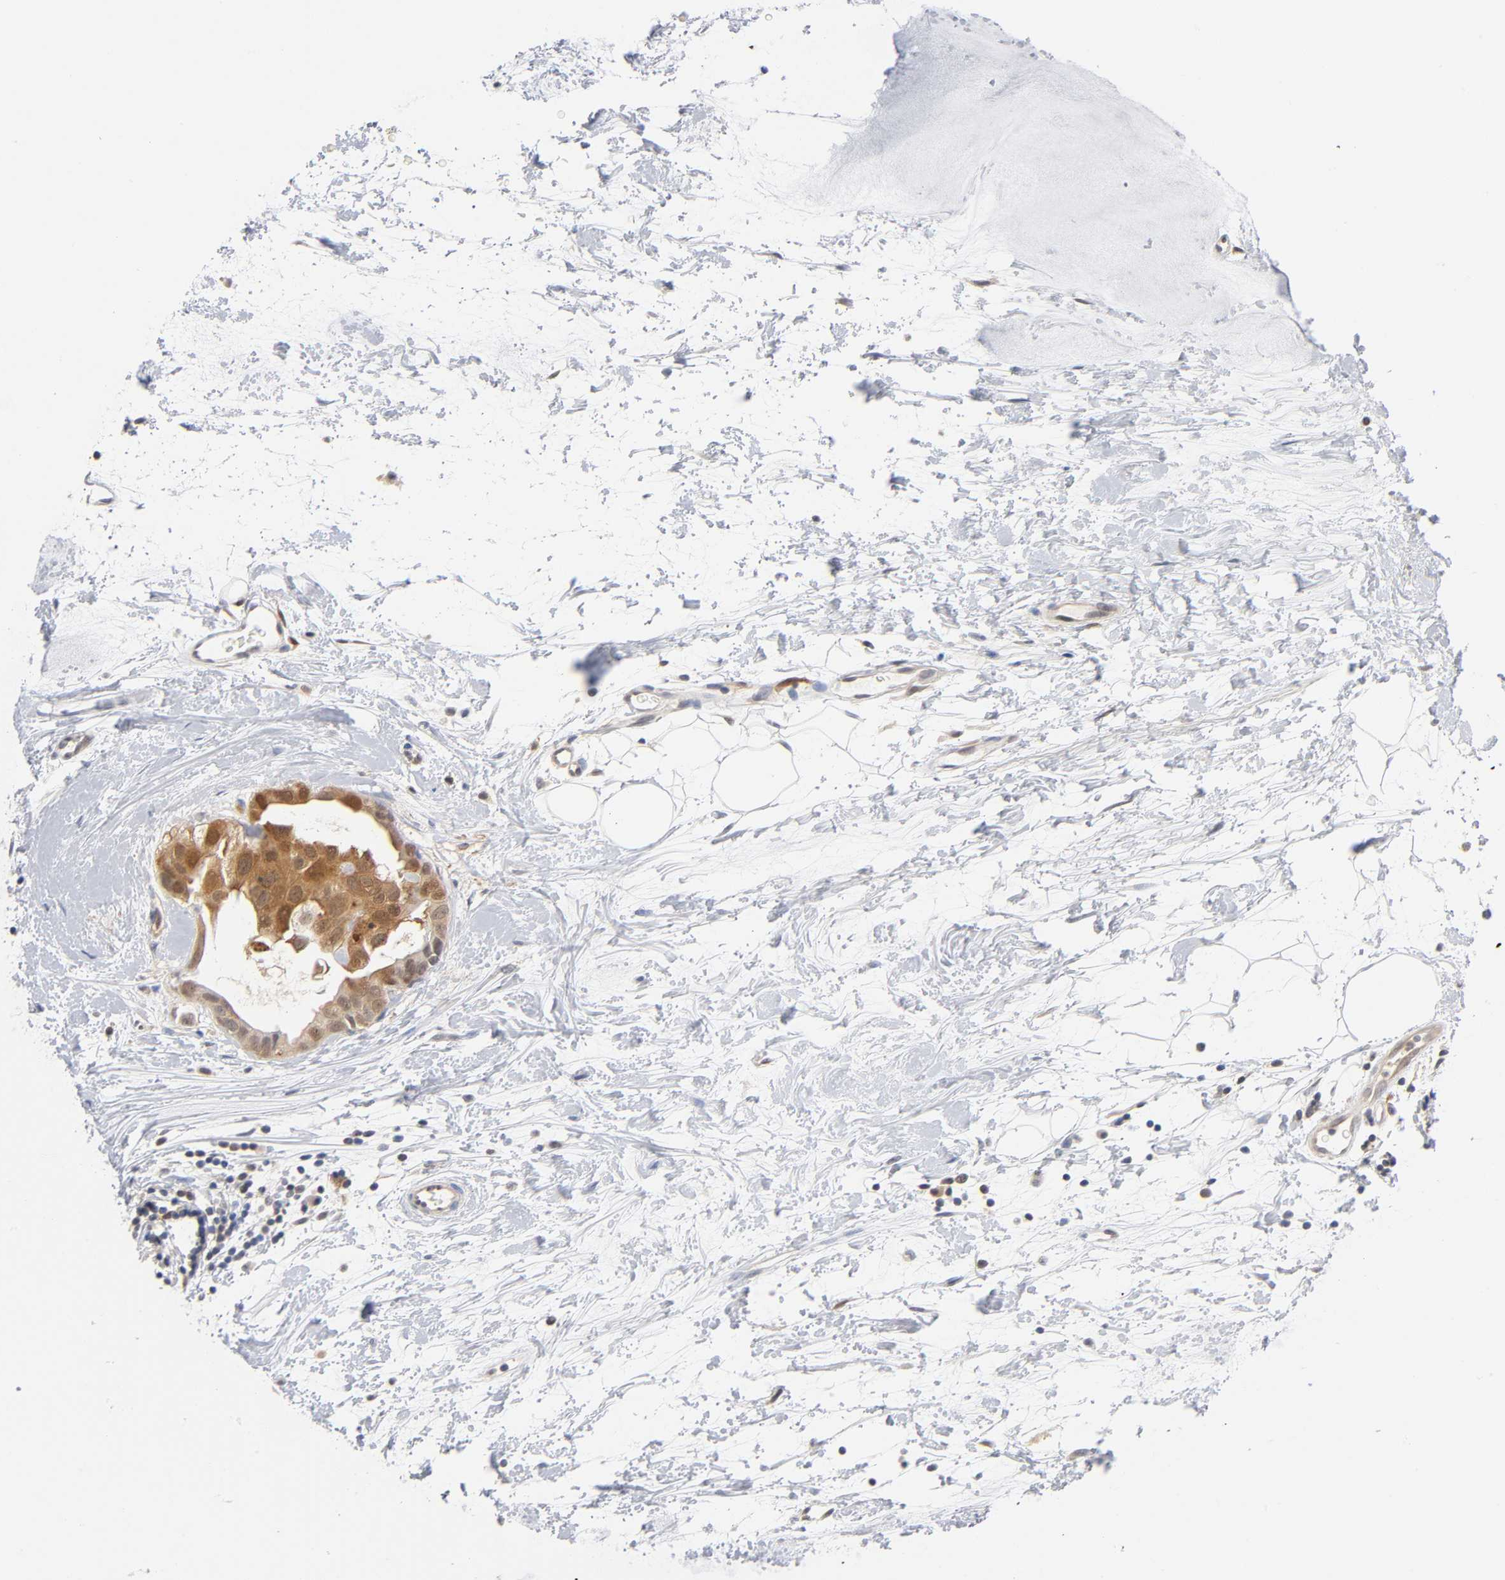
{"staining": {"intensity": "strong", "quantity": ">75%", "location": "cytoplasmic/membranous"}, "tissue": "breast cancer", "cell_type": "Tumor cells", "image_type": "cancer", "snomed": [{"axis": "morphology", "description": "Duct carcinoma"}, {"axis": "topography", "description": "Breast"}], "caption": "Breast cancer was stained to show a protein in brown. There is high levels of strong cytoplasmic/membranous expression in about >75% of tumor cells. The staining was performed using DAB (3,3'-diaminobenzidine) to visualize the protein expression in brown, while the nuclei were stained in blue with hematoxylin (Magnification: 20x).", "gene": "DFFB", "patient": {"sex": "female", "age": 40}}